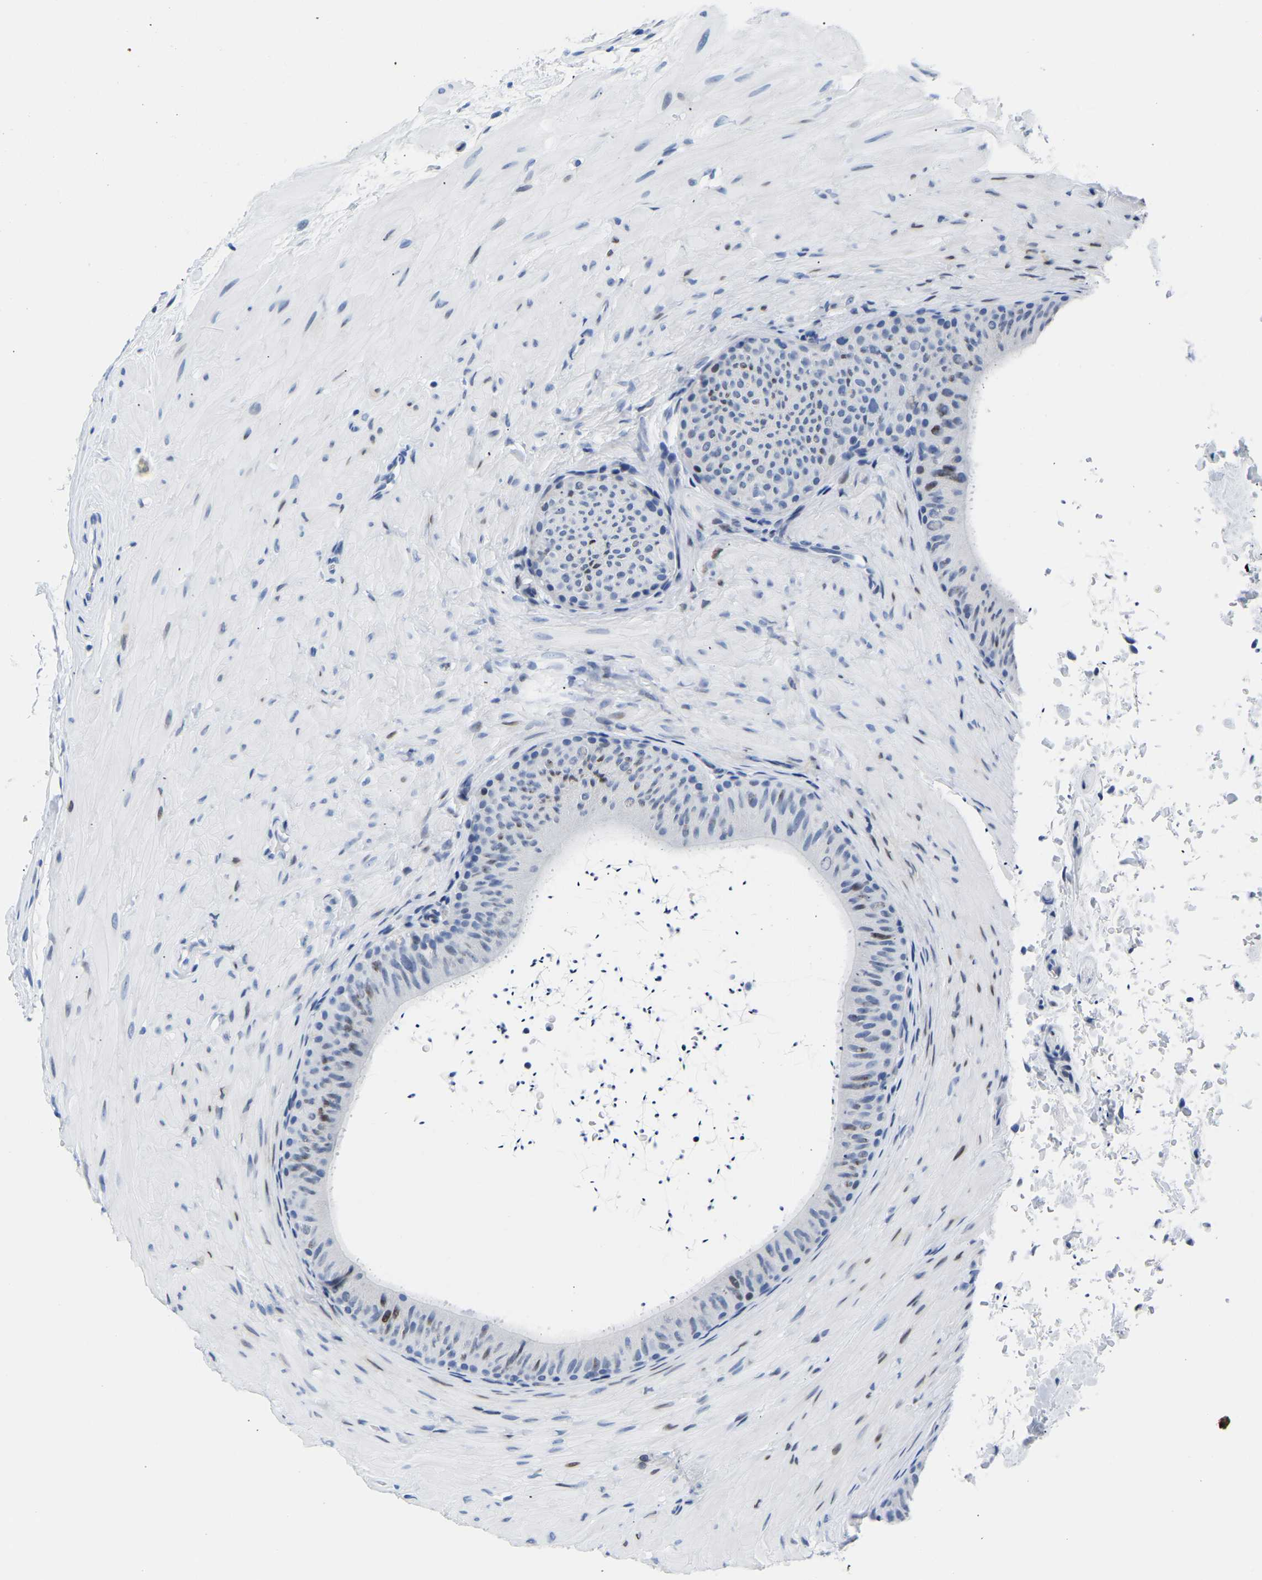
{"staining": {"intensity": "moderate", "quantity": "<25%", "location": "nuclear"}, "tissue": "epididymis", "cell_type": "Glandular cells", "image_type": "normal", "snomed": [{"axis": "morphology", "description": "Normal tissue, NOS"}, {"axis": "topography", "description": "Epididymis"}], "caption": "IHC micrograph of unremarkable epididymis: epididymis stained using IHC demonstrates low levels of moderate protein expression localized specifically in the nuclear of glandular cells, appearing as a nuclear brown color.", "gene": "UPK3A", "patient": {"sex": "male", "age": 34}}